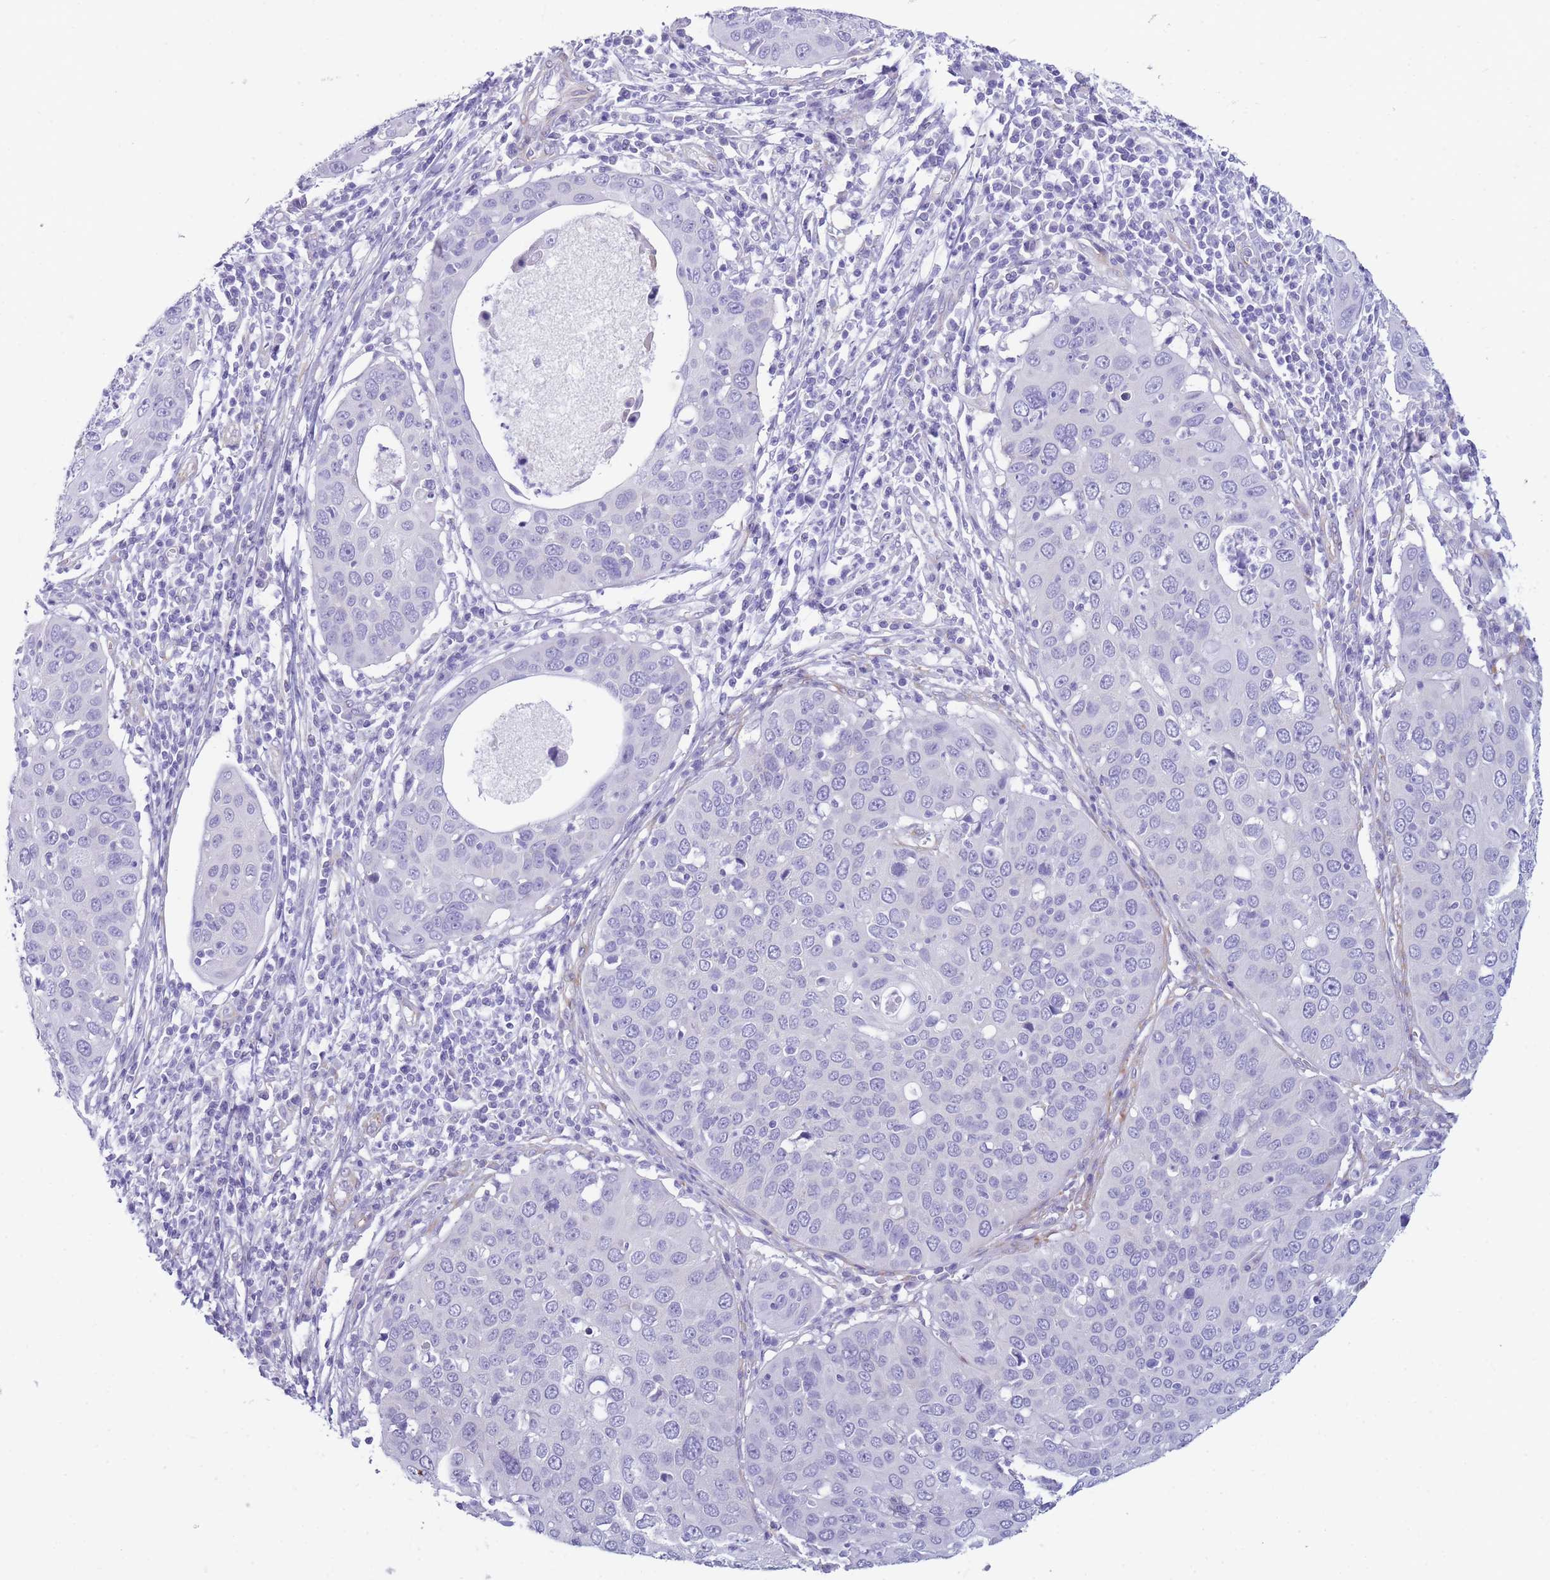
{"staining": {"intensity": "negative", "quantity": "none", "location": "none"}, "tissue": "cervical cancer", "cell_type": "Tumor cells", "image_type": "cancer", "snomed": [{"axis": "morphology", "description": "Squamous cell carcinoma, NOS"}, {"axis": "topography", "description": "Cervix"}], "caption": "Tumor cells are negative for protein expression in human cervical cancer (squamous cell carcinoma).", "gene": "MTSS2", "patient": {"sex": "female", "age": 36}}